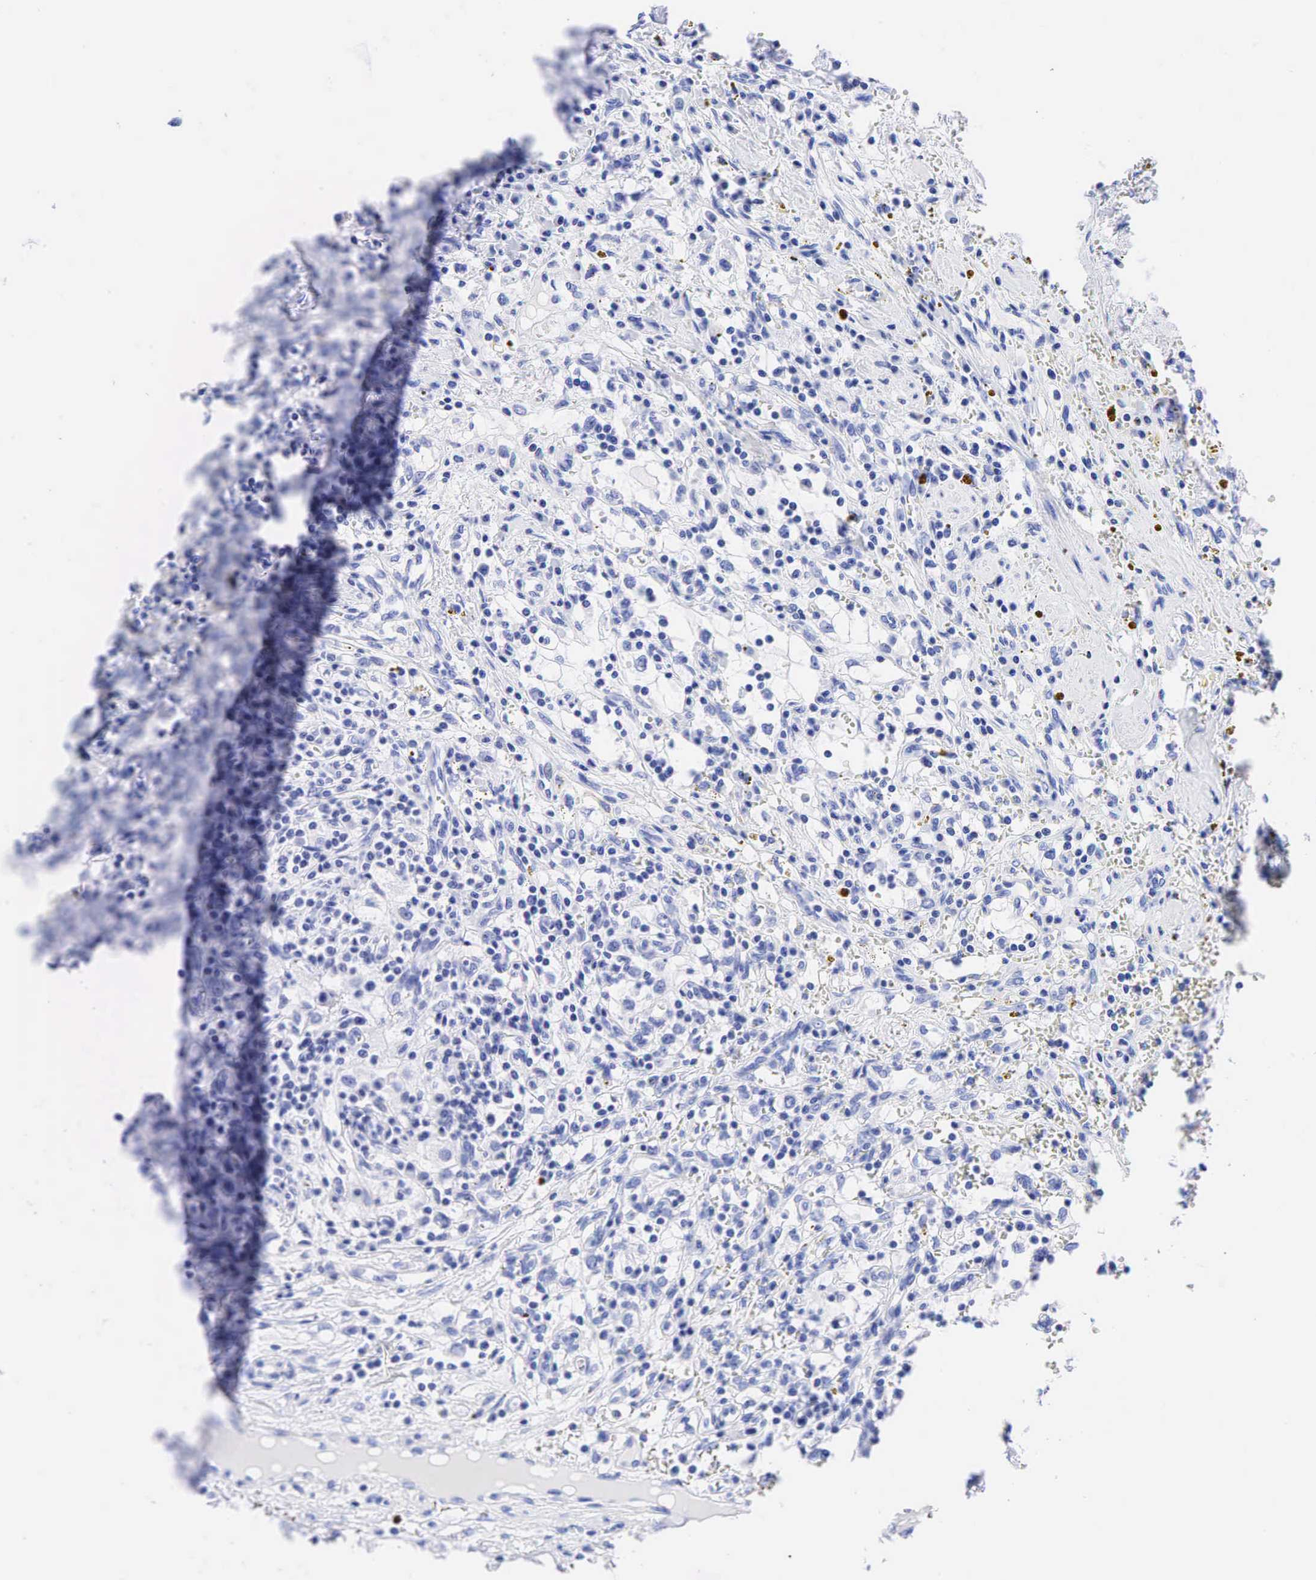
{"staining": {"intensity": "negative", "quantity": "none", "location": "none"}, "tissue": "renal cancer", "cell_type": "Tumor cells", "image_type": "cancer", "snomed": [{"axis": "morphology", "description": "Adenocarcinoma, NOS"}, {"axis": "topography", "description": "Kidney"}], "caption": "DAB immunohistochemical staining of human adenocarcinoma (renal) exhibits no significant positivity in tumor cells.", "gene": "CHGA", "patient": {"sex": "male", "age": 82}}